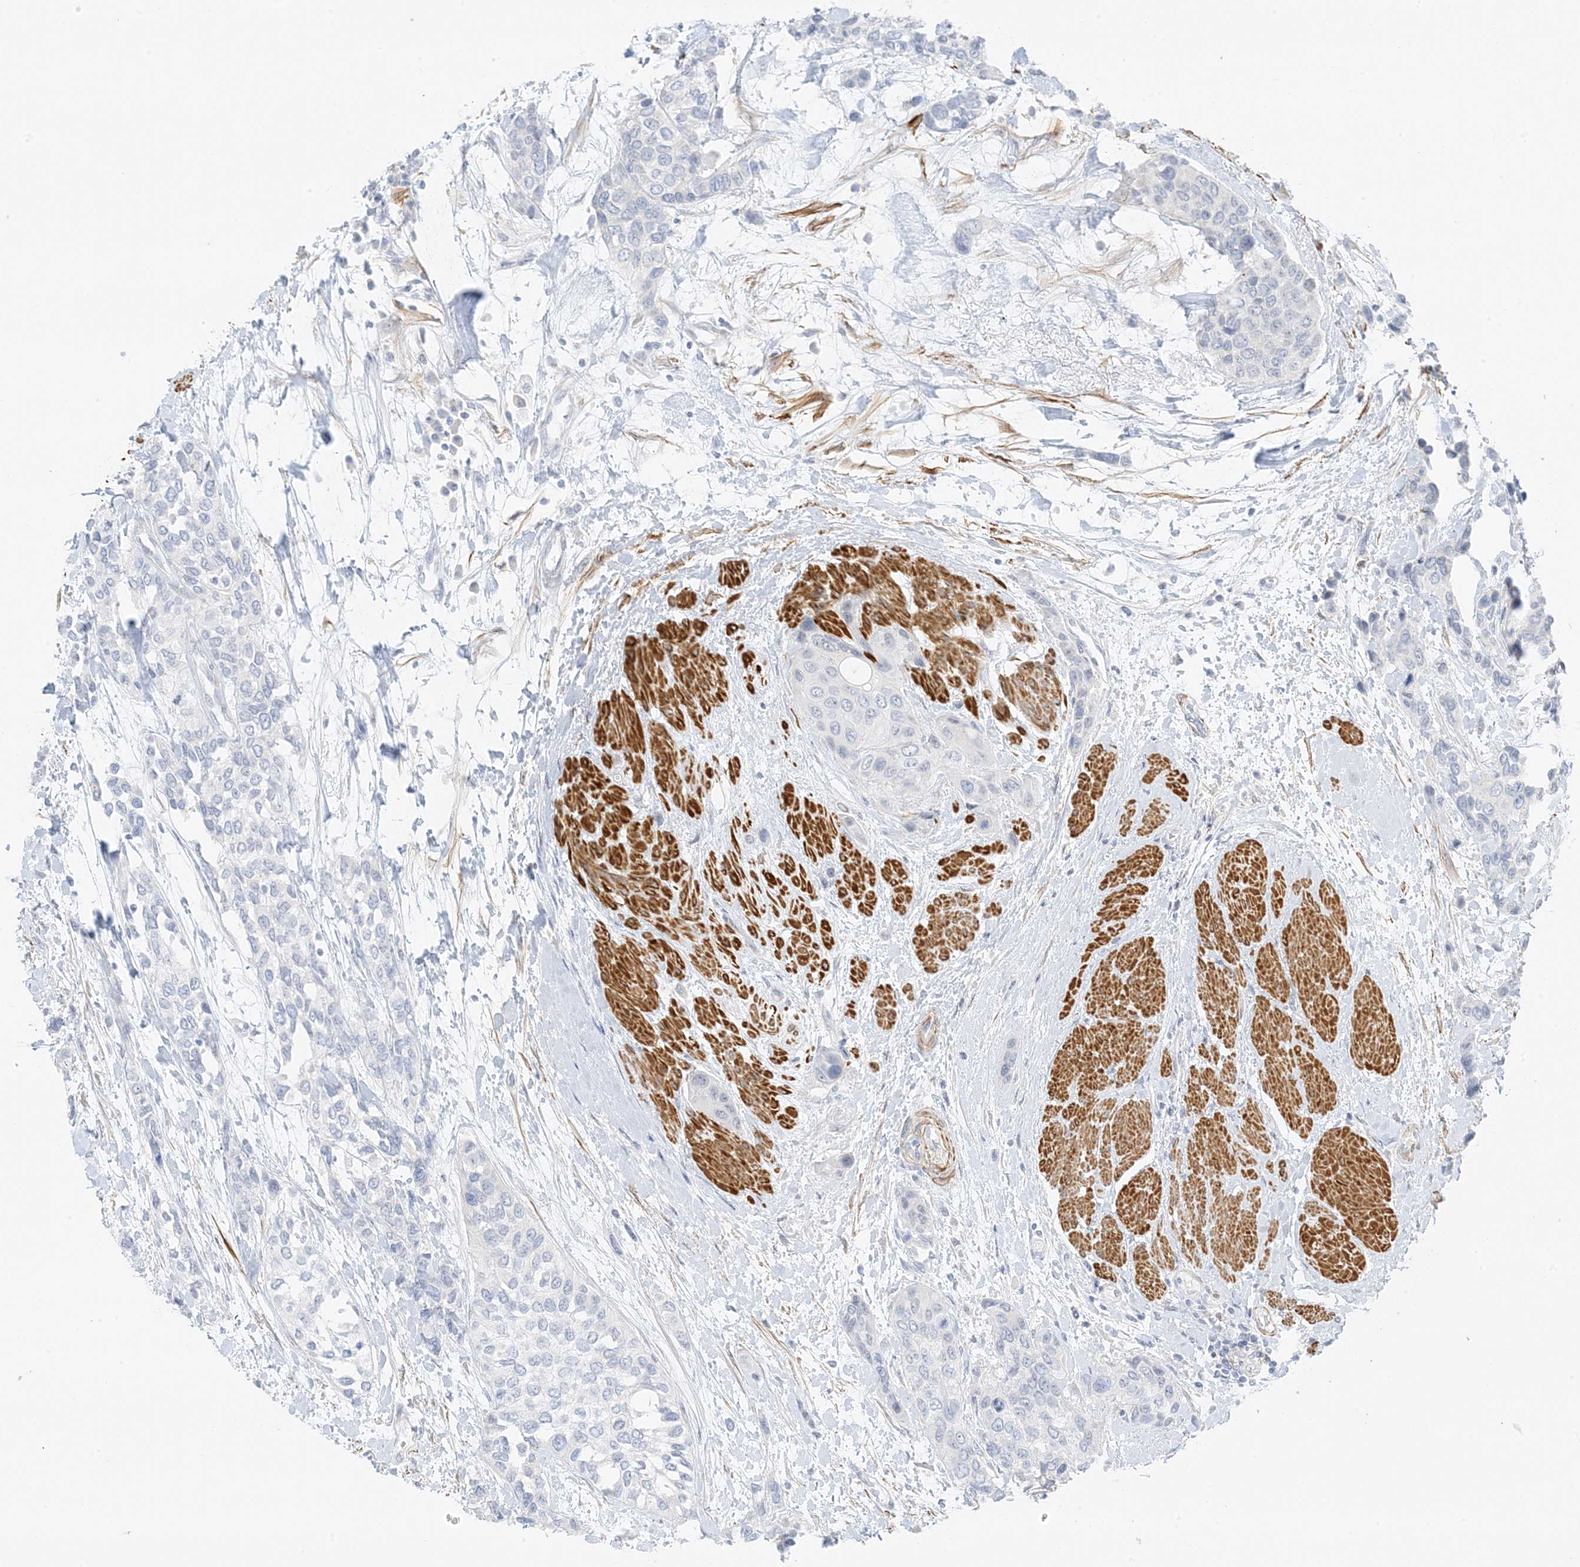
{"staining": {"intensity": "negative", "quantity": "none", "location": "none"}, "tissue": "urothelial cancer", "cell_type": "Tumor cells", "image_type": "cancer", "snomed": [{"axis": "morphology", "description": "Normal tissue, NOS"}, {"axis": "morphology", "description": "Urothelial carcinoma, High grade"}, {"axis": "topography", "description": "Vascular tissue"}, {"axis": "topography", "description": "Urinary bladder"}], "caption": "Urothelial carcinoma (high-grade) was stained to show a protein in brown. There is no significant expression in tumor cells.", "gene": "SLC22A13", "patient": {"sex": "female", "age": 56}}